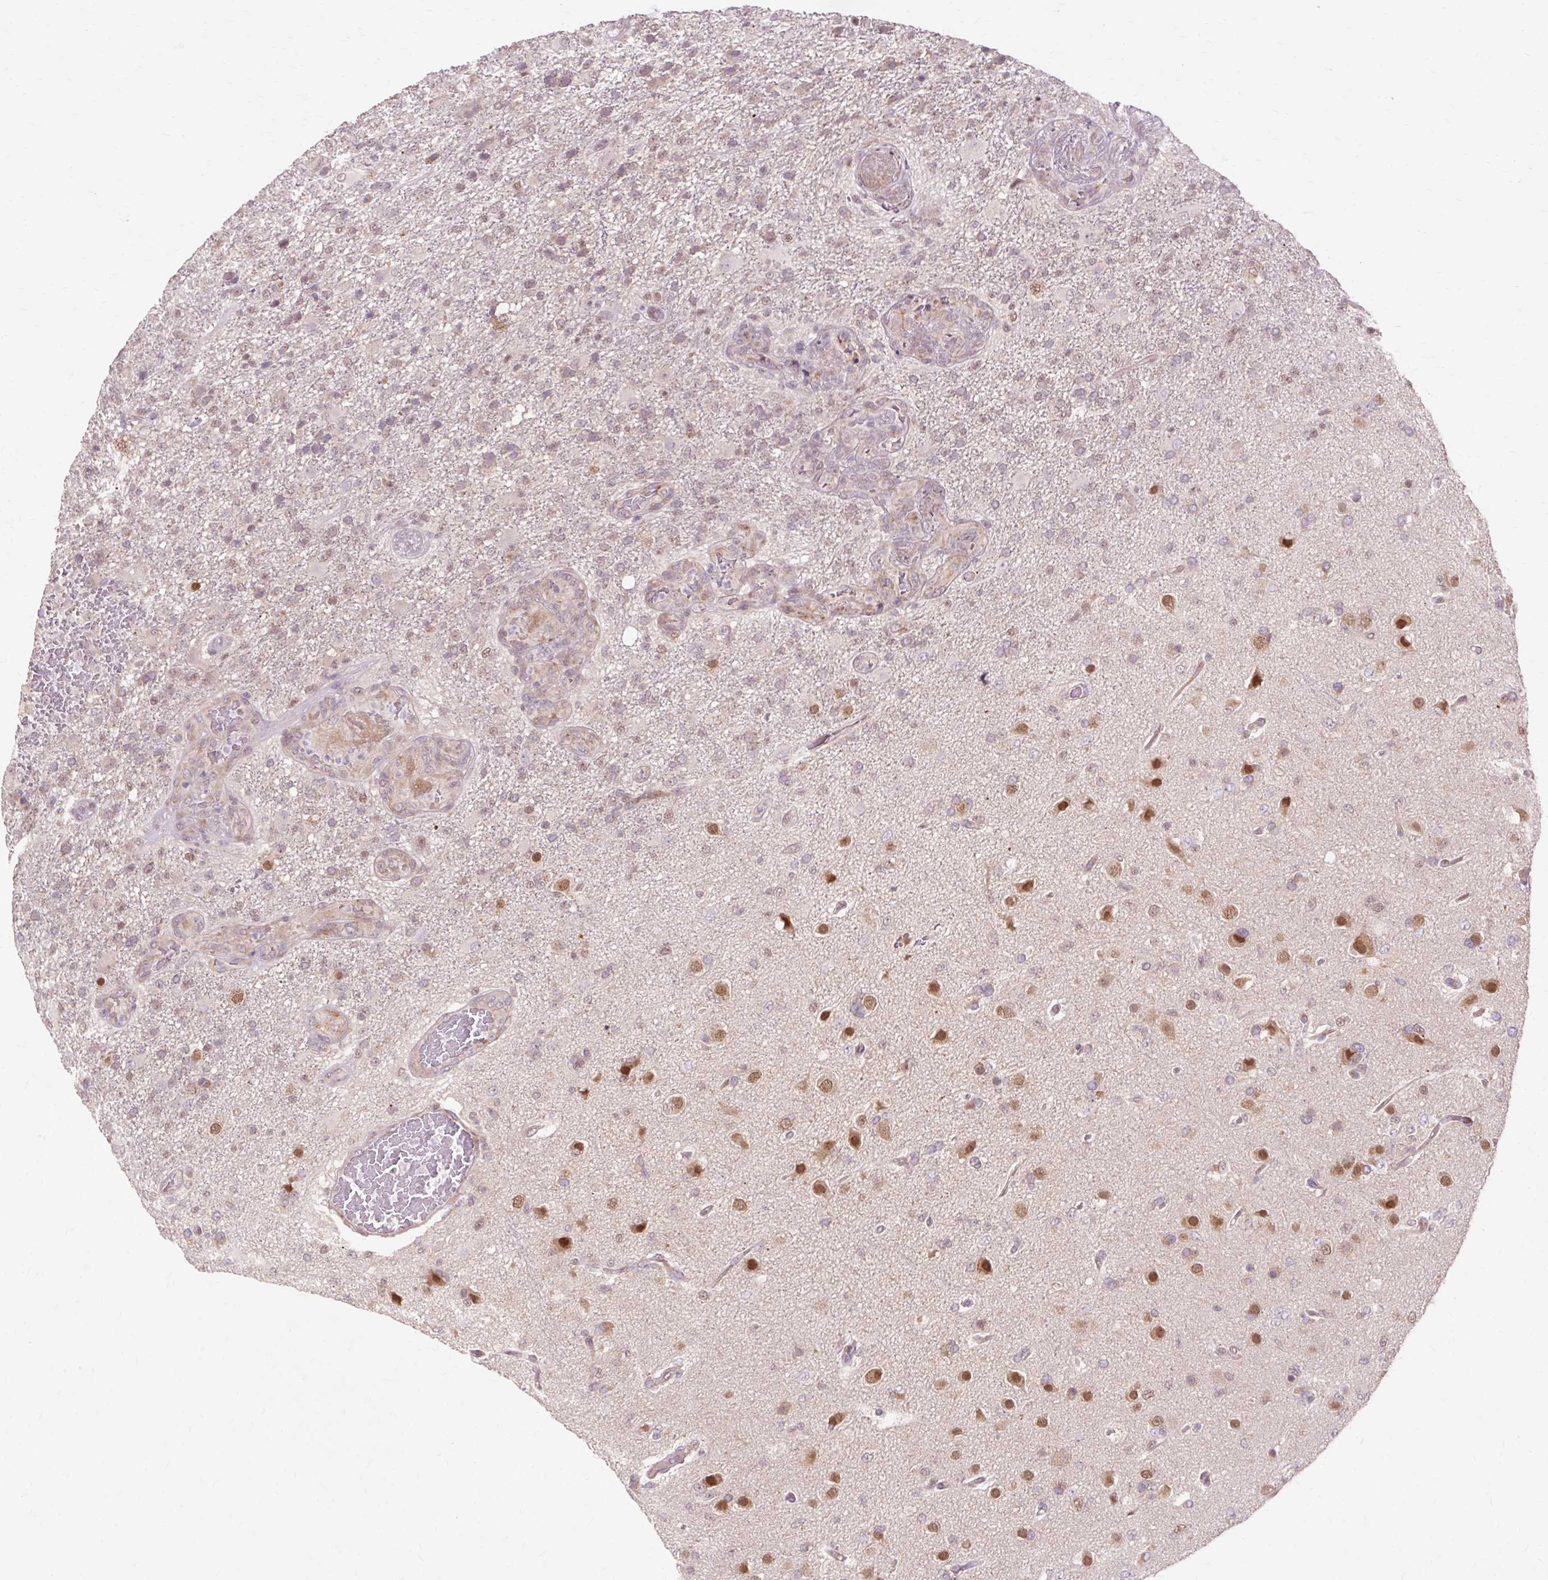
{"staining": {"intensity": "weak", "quantity": "<25%", "location": "nuclear"}, "tissue": "glioma", "cell_type": "Tumor cells", "image_type": "cancer", "snomed": [{"axis": "morphology", "description": "Glioma, malignant, High grade"}, {"axis": "topography", "description": "Brain"}], "caption": "An IHC histopathology image of glioma is shown. There is no staining in tumor cells of glioma. Nuclei are stained in blue.", "gene": "GEMIN2", "patient": {"sex": "female", "age": 74}}